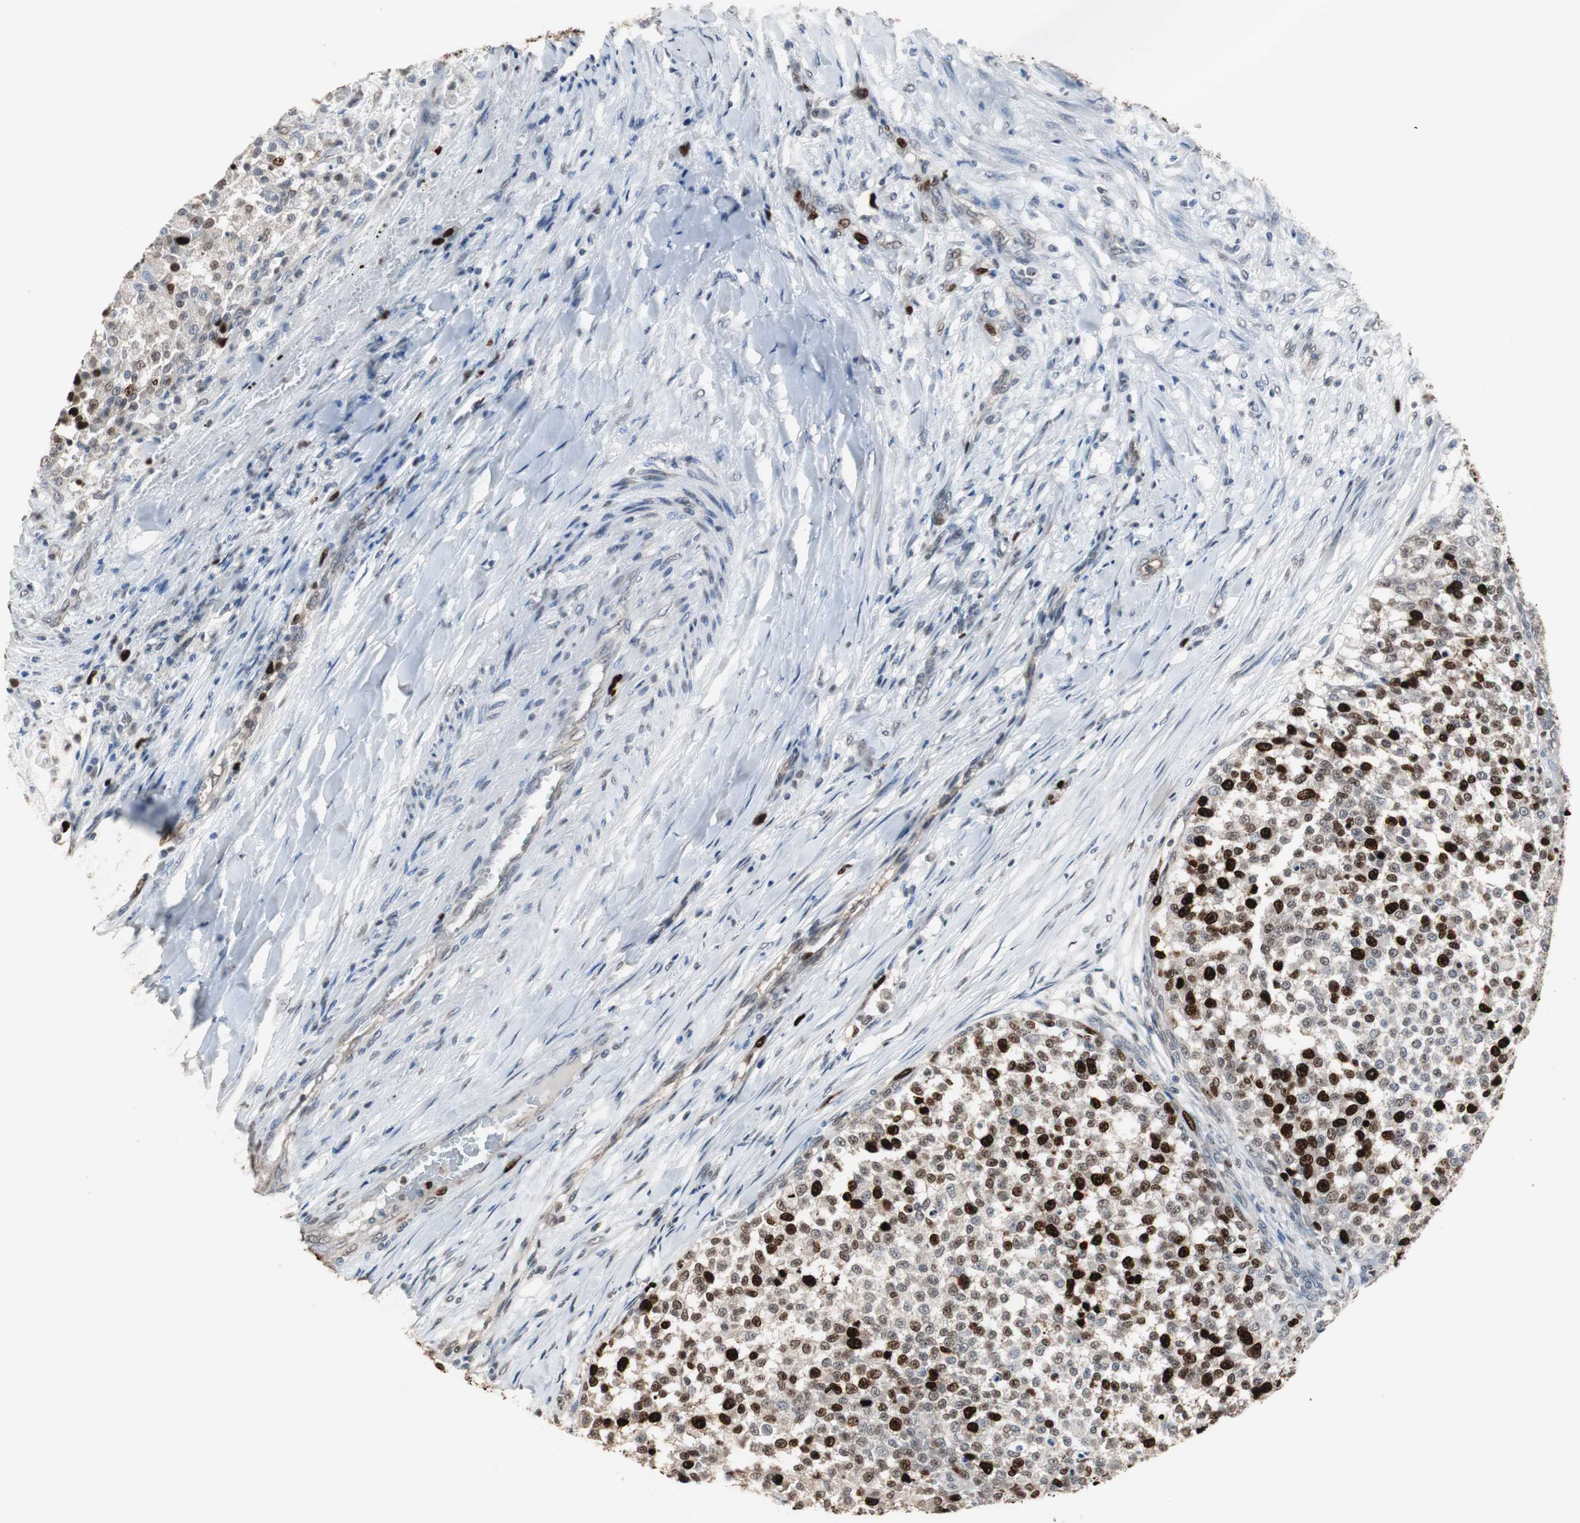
{"staining": {"intensity": "strong", "quantity": "25%-75%", "location": "nuclear"}, "tissue": "testis cancer", "cell_type": "Tumor cells", "image_type": "cancer", "snomed": [{"axis": "morphology", "description": "Seminoma, NOS"}, {"axis": "topography", "description": "Testis"}], "caption": "Protein staining reveals strong nuclear expression in about 25%-75% of tumor cells in seminoma (testis).", "gene": "TOP2A", "patient": {"sex": "male", "age": 59}}